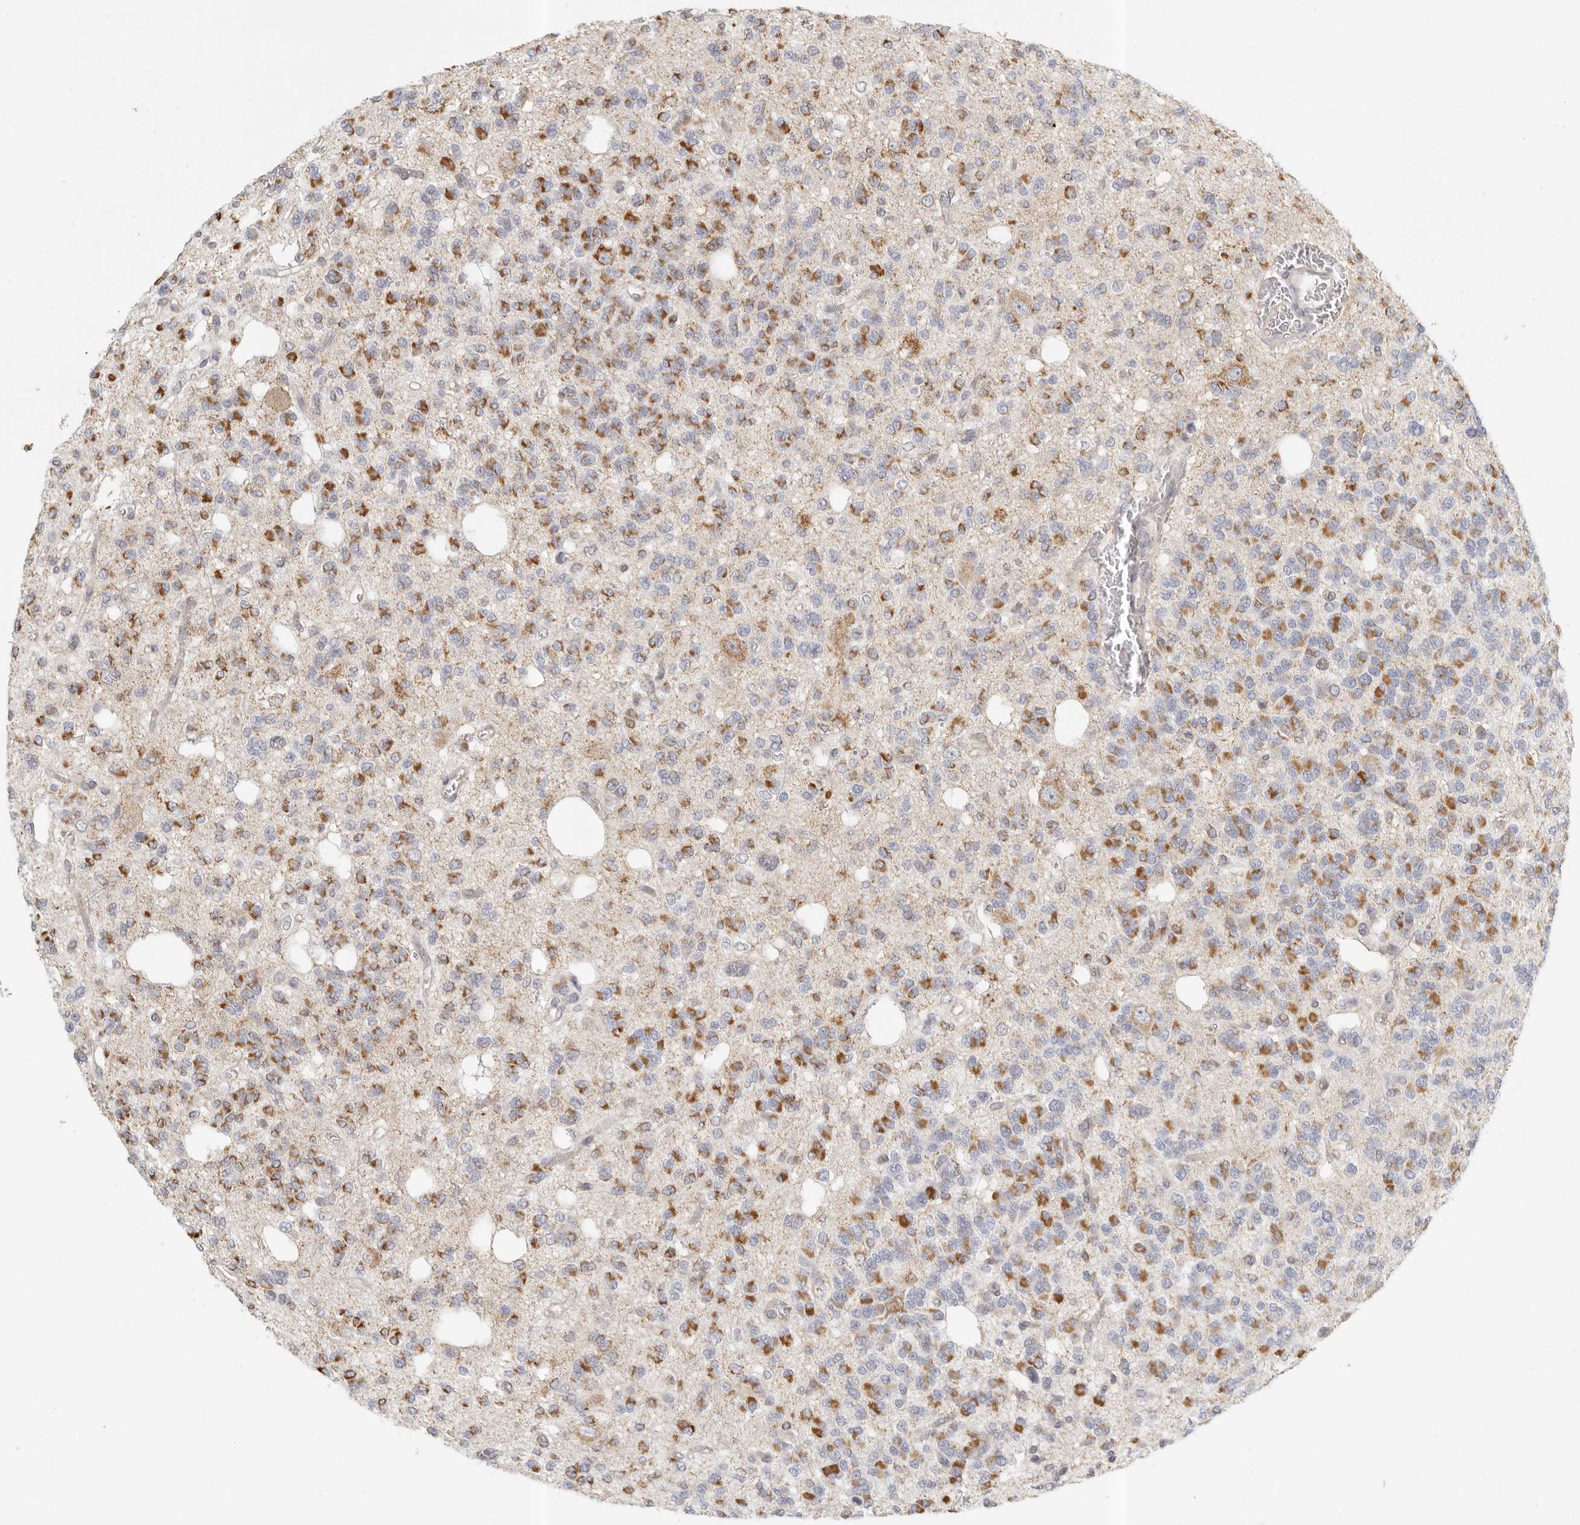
{"staining": {"intensity": "moderate", "quantity": ">75%", "location": "cytoplasmic/membranous"}, "tissue": "glioma", "cell_type": "Tumor cells", "image_type": "cancer", "snomed": [{"axis": "morphology", "description": "Glioma, malignant, Low grade"}, {"axis": "topography", "description": "Brain"}], "caption": "A histopathology image of malignant low-grade glioma stained for a protein demonstrates moderate cytoplasmic/membranous brown staining in tumor cells. Using DAB (brown) and hematoxylin (blue) stains, captured at high magnification using brightfield microscopy.", "gene": "KDF1", "patient": {"sex": "male", "age": 38}}